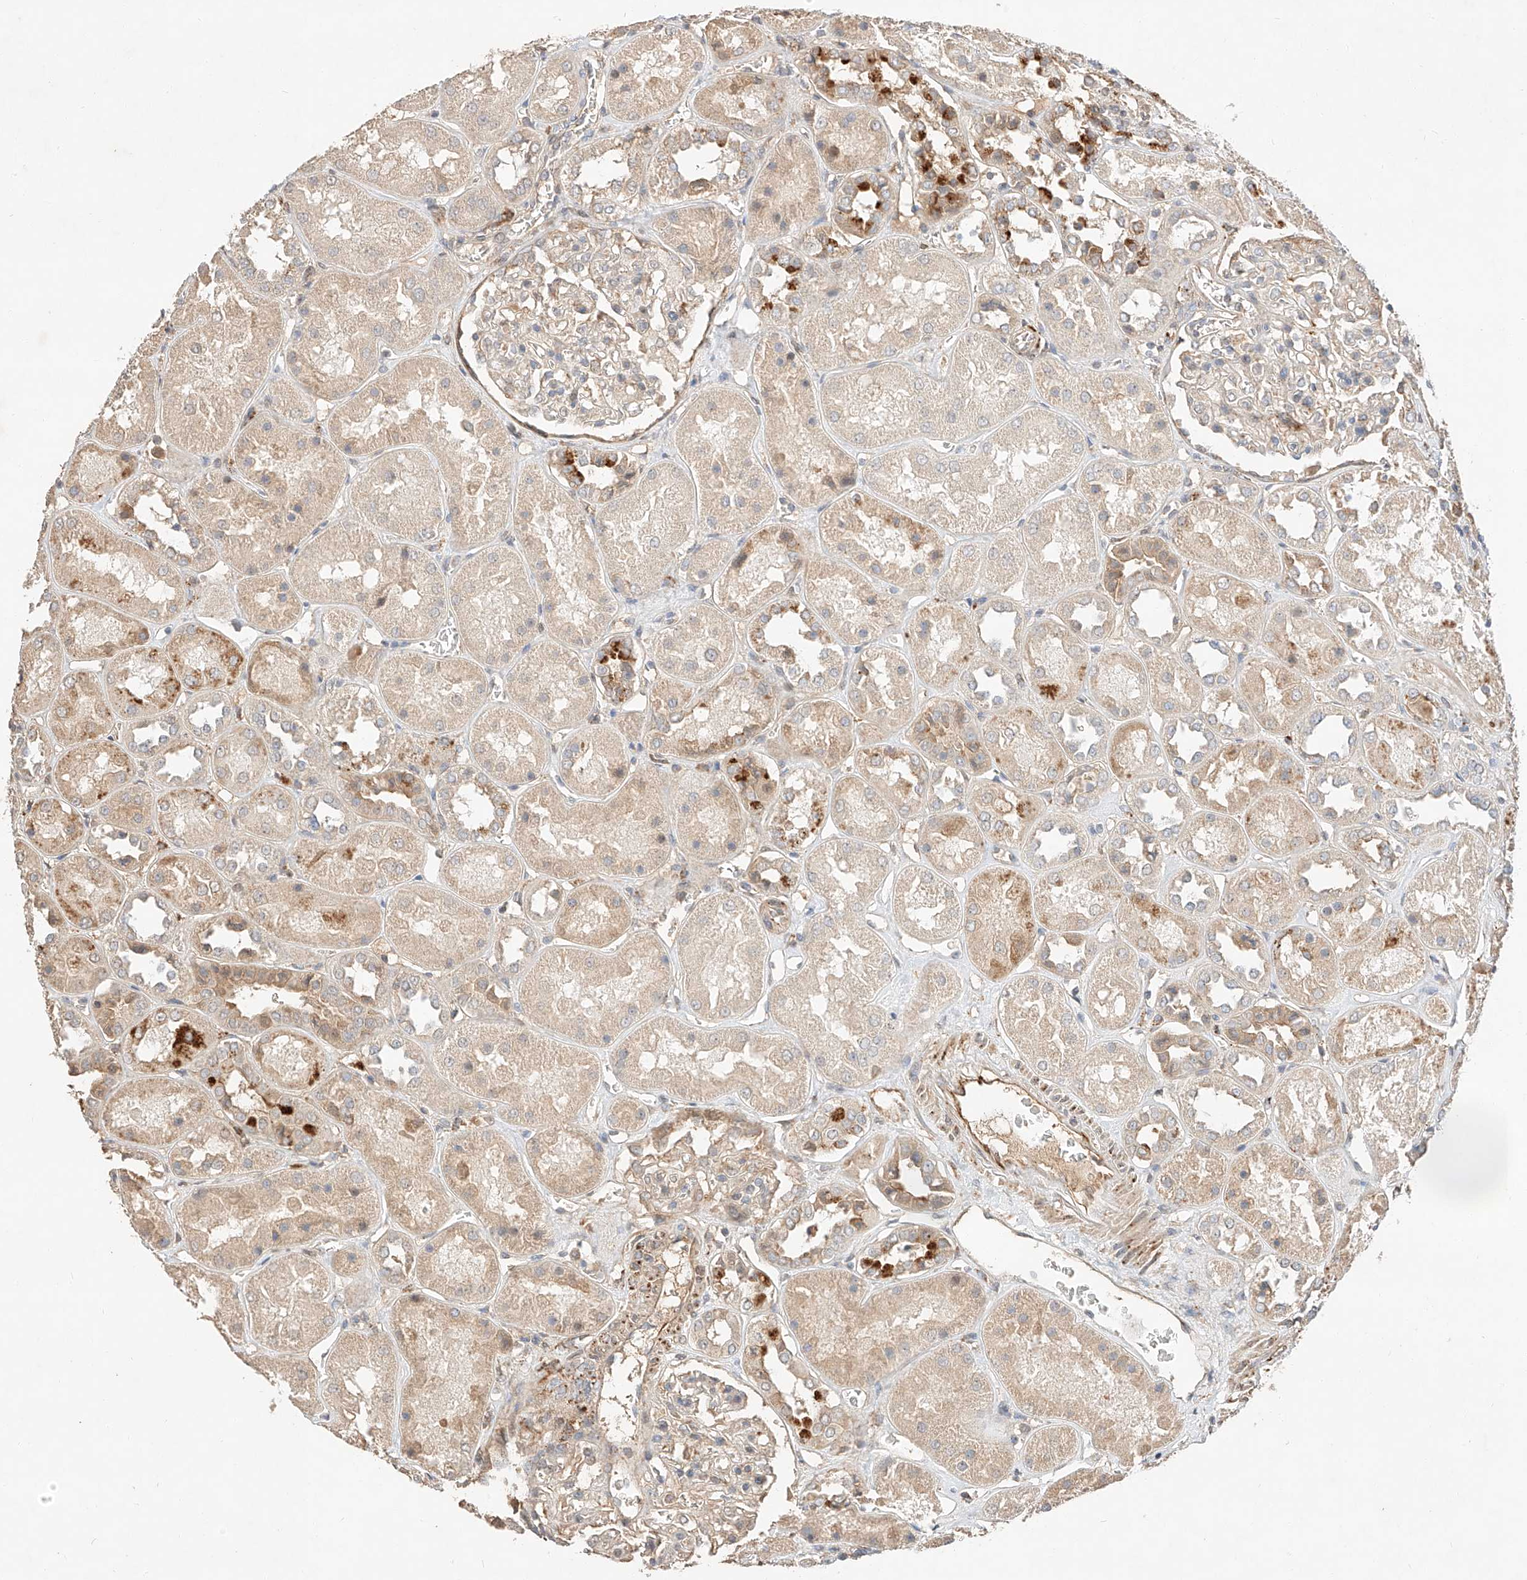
{"staining": {"intensity": "weak", "quantity": "25%-75%", "location": "cytoplasmic/membranous"}, "tissue": "kidney", "cell_type": "Cells in glomeruli", "image_type": "normal", "snomed": [{"axis": "morphology", "description": "Normal tissue, NOS"}, {"axis": "topography", "description": "Kidney"}], "caption": "Immunohistochemical staining of unremarkable kidney exhibits 25%-75% levels of weak cytoplasmic/membranous protein staining in about 25%-75% of cells in glomeruli. Using DAB (3,3'-diaminobenzidine) (brown) and hematoxylin (blue) stains, captured at high magnification using brightfield microscopy.", "gene": "SUSD6", "patient": {"sex": "male", "age": 70}}